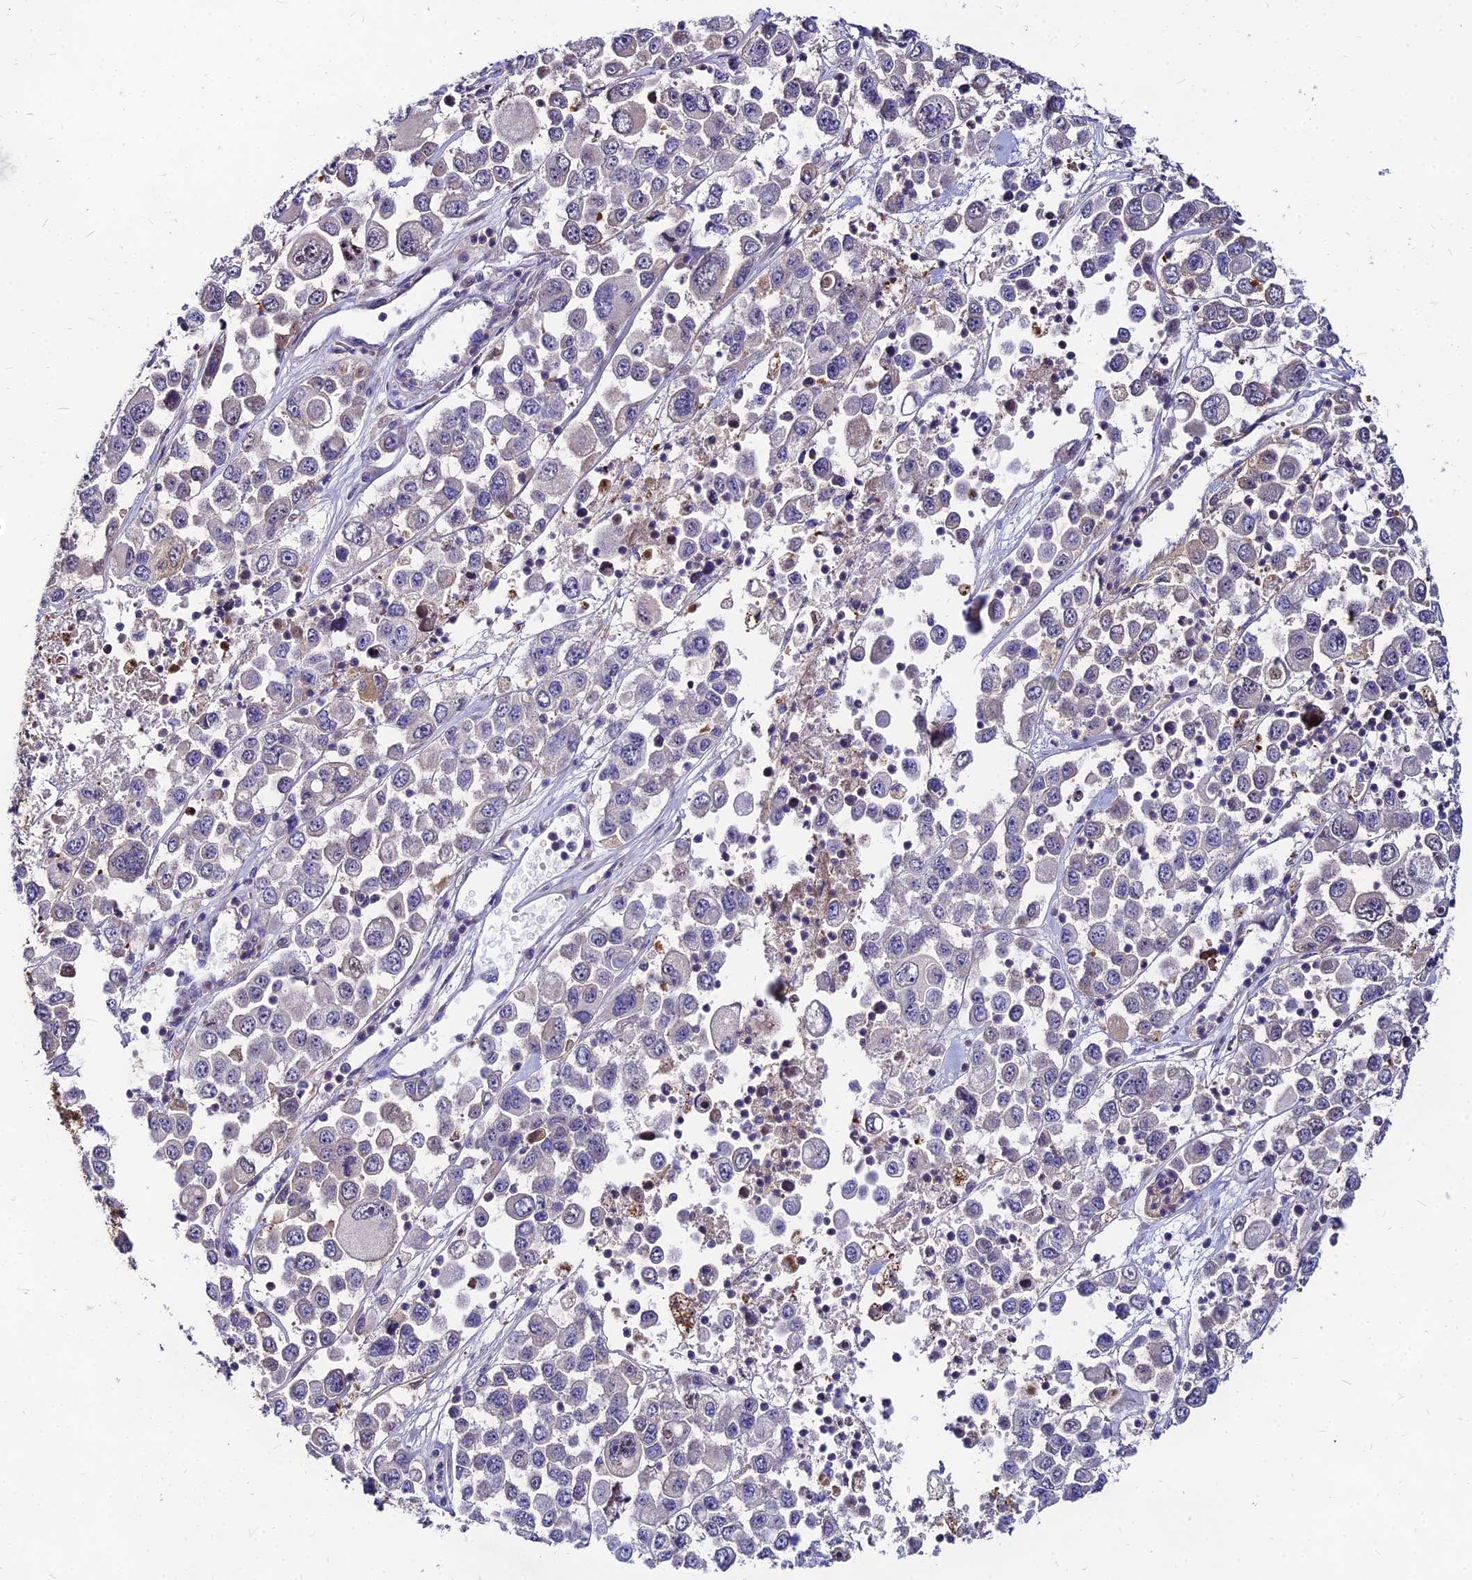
{"staining": {"intensity": "negative", "quantity": "none", "location": "none"}, "tissue": "melanoma", "cell_type": "Tumor cells", "image_type": "cancer", "snomed": [{"axis": "morphology", "description": "Malignant melanoma, Metastatic site"}, {"axis": "topography", "description": "Lymph node"}], "caption": "High power microscopy photomicrograph of an immunohistochemistry micrograph of melanoma, revealing no significant staining in tumor cells.", "gene": "ACSM6", "patient": {"sex": "female", "age": 54}}